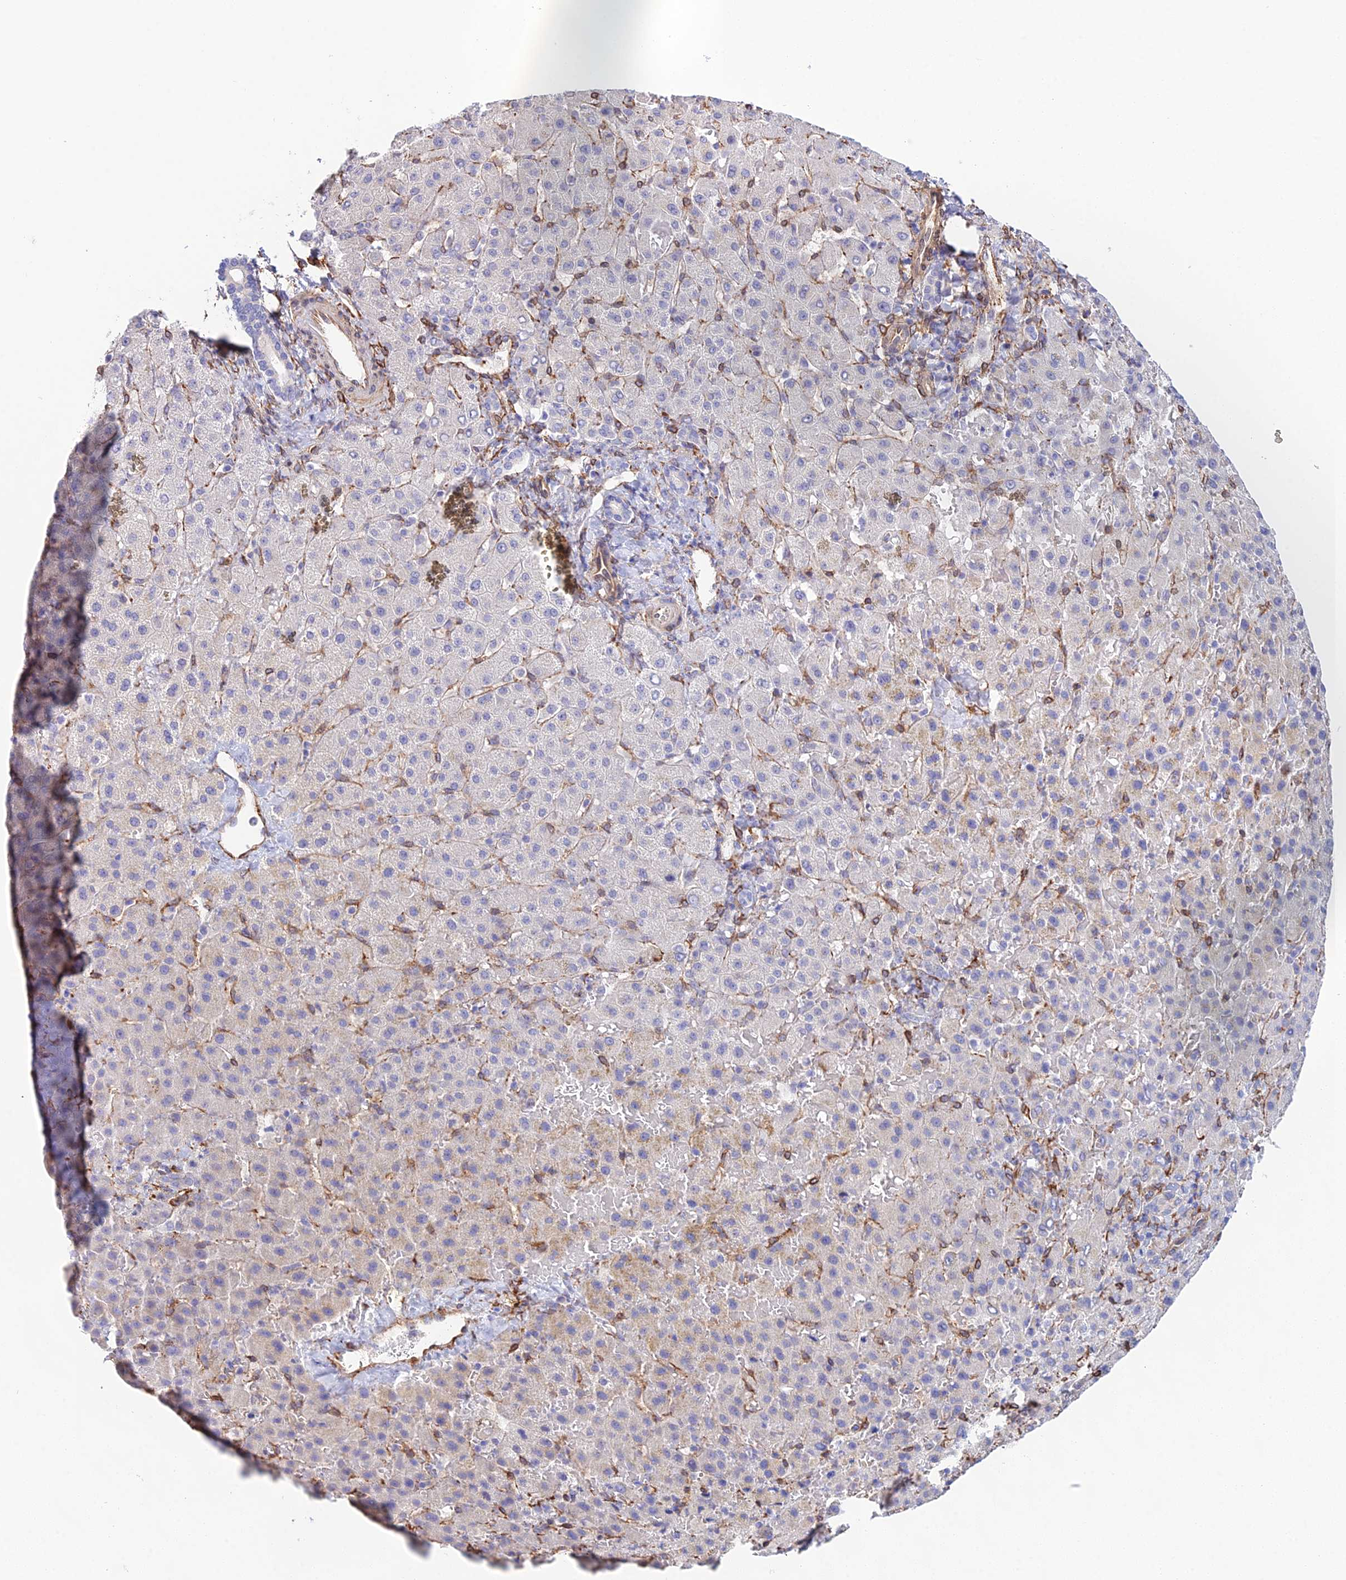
{"staining": {"intensity": "negative", "quantity": "none", "location": "none"}, "tissue": "liver cancer", "cell_type": "Tumor cells", "image_type": "cancer", "snomed": [{"axis": "morphology", "description": "Carcinoma, Hepatocellular, NOS"}, {"axis": "topography", "description": "Liver"}], "caption": "High magnification brightfield microscopy of liver cancer (hepatocellular carcinoma) stained with DAB (brown) and counterstained with hematoxylin (blue): tumor cells show no significant expression.", "gene": "MXRA7", "patient": {"sex": "female", "age": 58}}